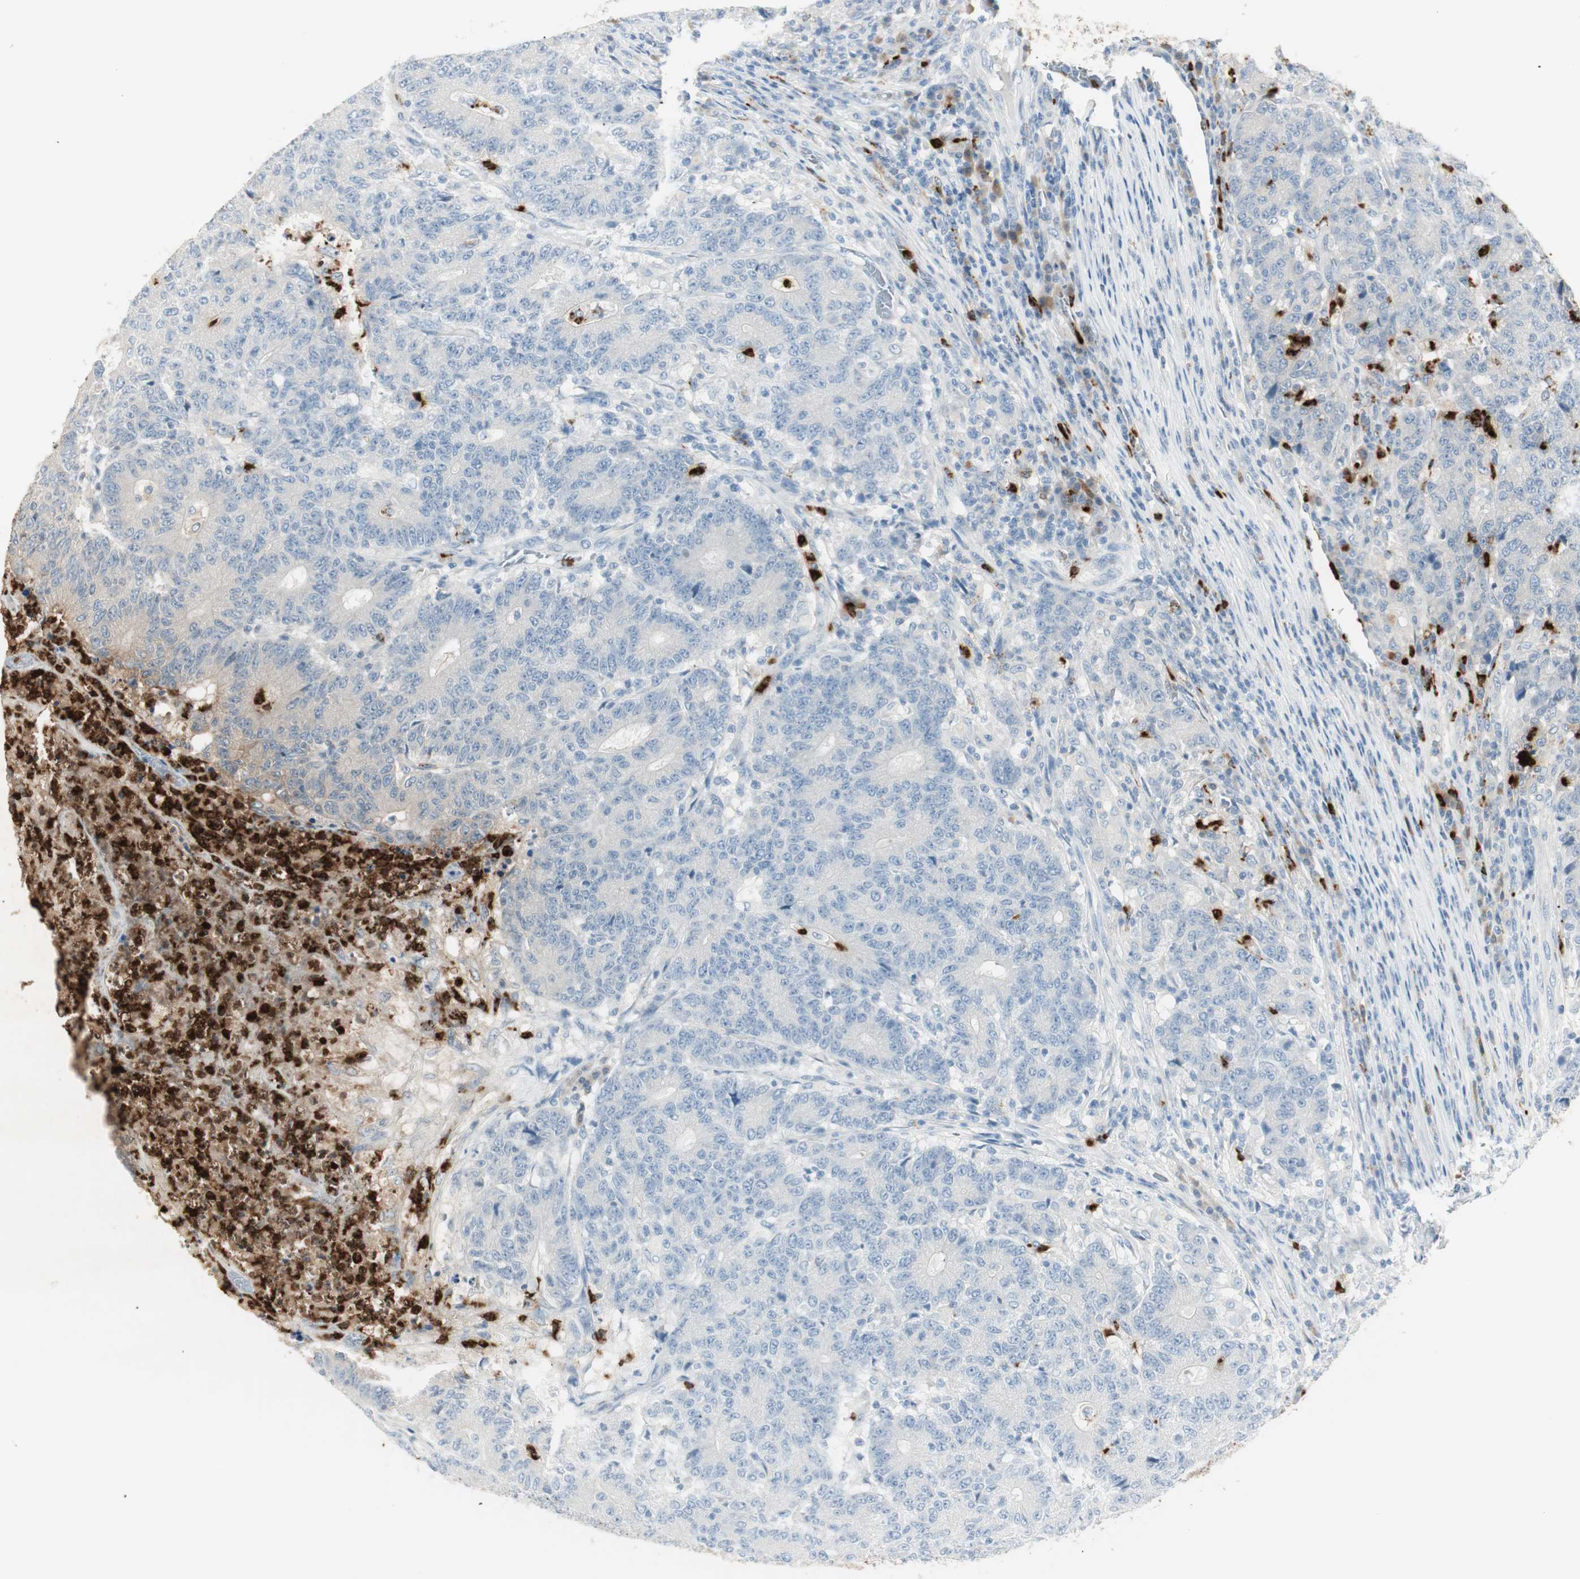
{"staining": {"intensity": "negative", "quantity": "none", "location": "none"}, "tissue": "colorectal cancer", "cell_type": "Tumor cells", "image_type": "cancer", "snomed": [{"axis": "morphology", "description": "Normal tissue, NOS"}, {"axis": "morphology", "description": "Adenocarcinoma, NOS"}, {"axis": "topography", "description": "Colon"}], "caption": "A high-resolution image shows IHC staining of colorectal cancer, which reveals no significant staining in tumor cells.", "gene": "PRTN3", "patient": {"sex": "female", "age": 75}}